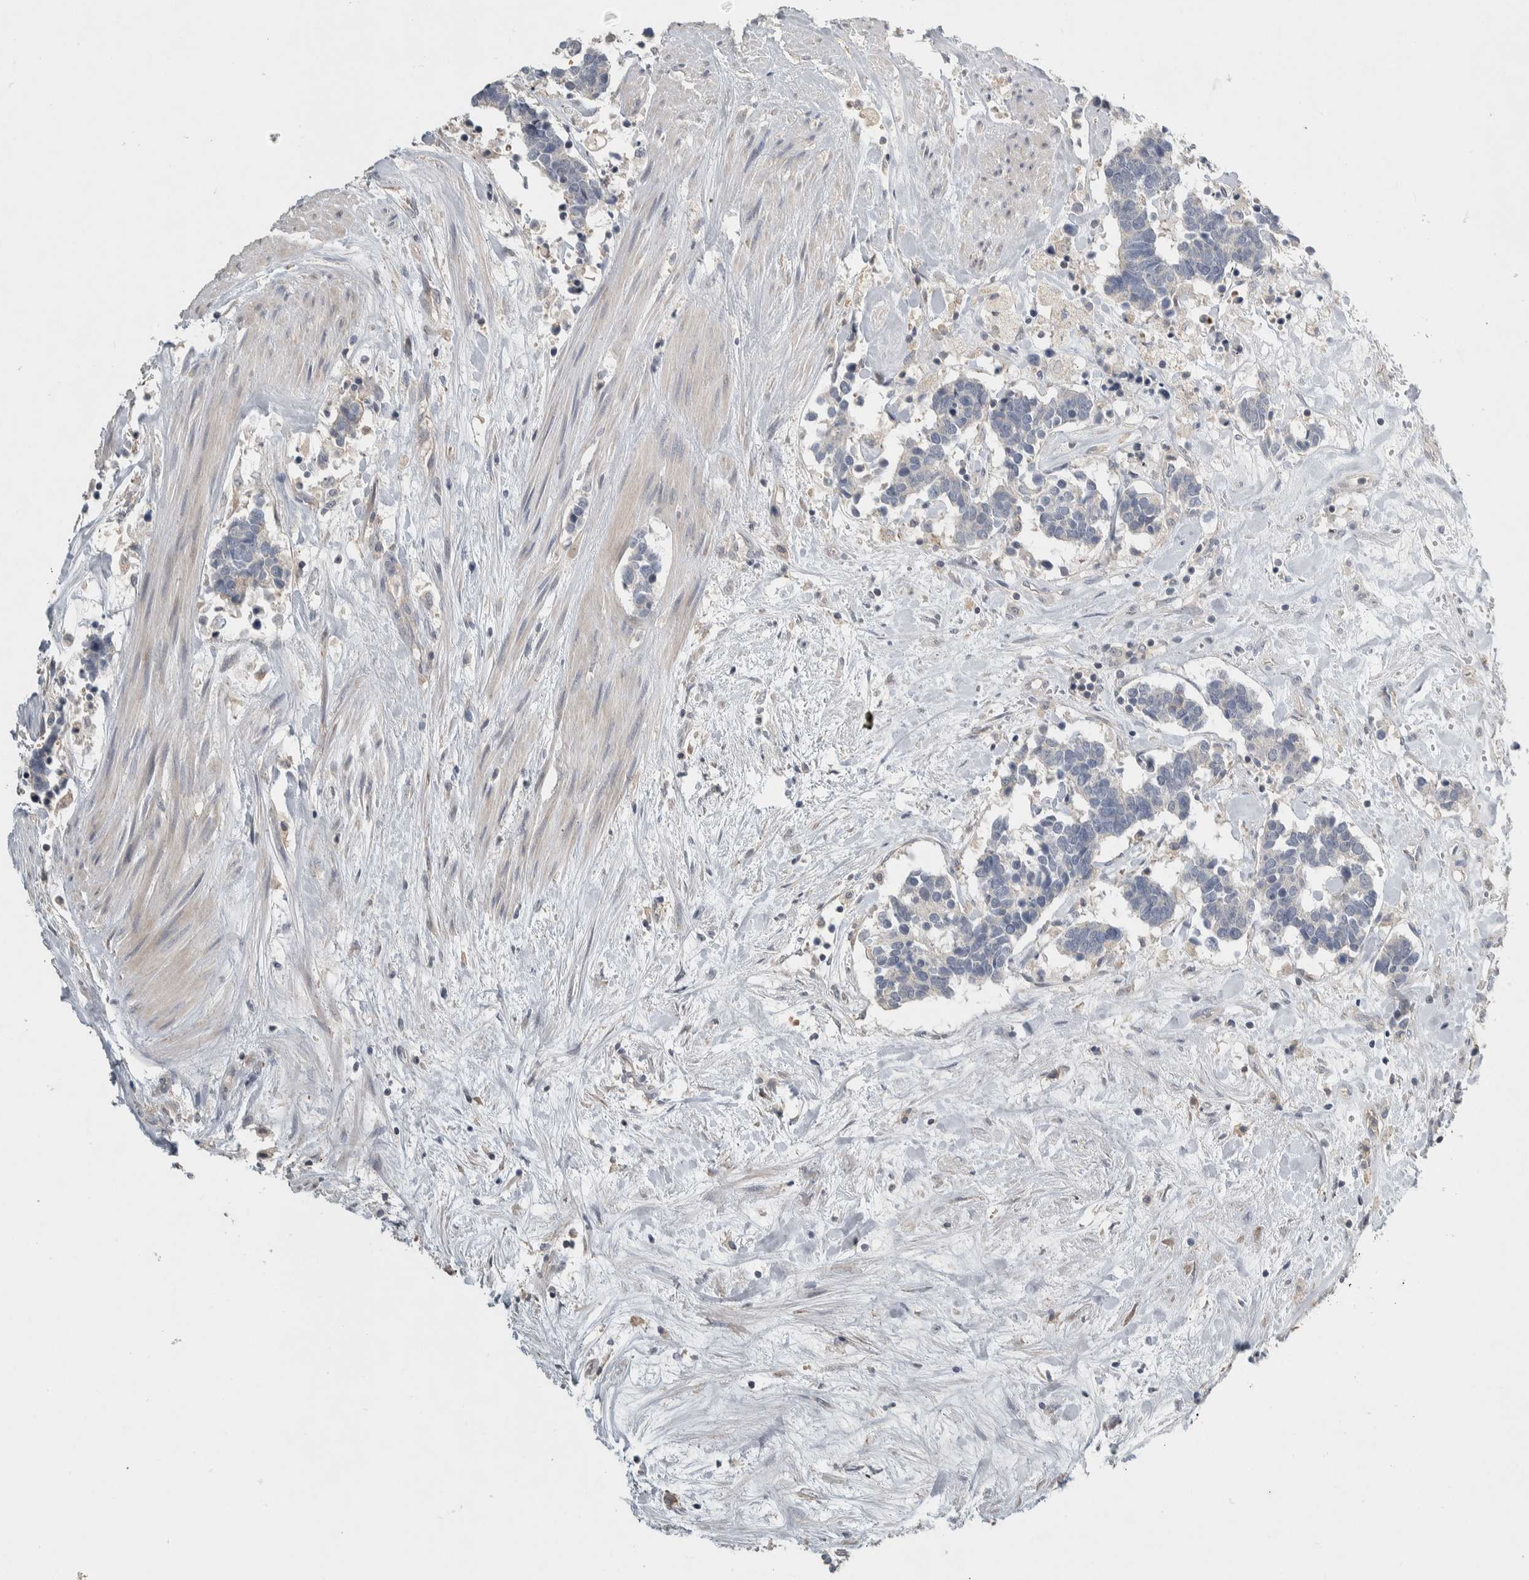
{"staining": {"intensity": "negative", "quantity": "none", "location": "none"}, "tissue": "carcinoid", "cell_type": "Tumor cells", "image_type": "cancer", "snomed": [{"axis": "morphology", "description": "Carcinoma, NOS"}, {"axis": "morphology", "description": "Carcinoid, malignant, NOS"}, {"axis": "topography", "description": "Urinary bladder"}], "caption": "Immunohistochemistry (IHC) of human carcinoma demonstrates no positivity in tumor cells.", "gene": "EIF3H", "patient": {"sex": "male", "age": 57}}